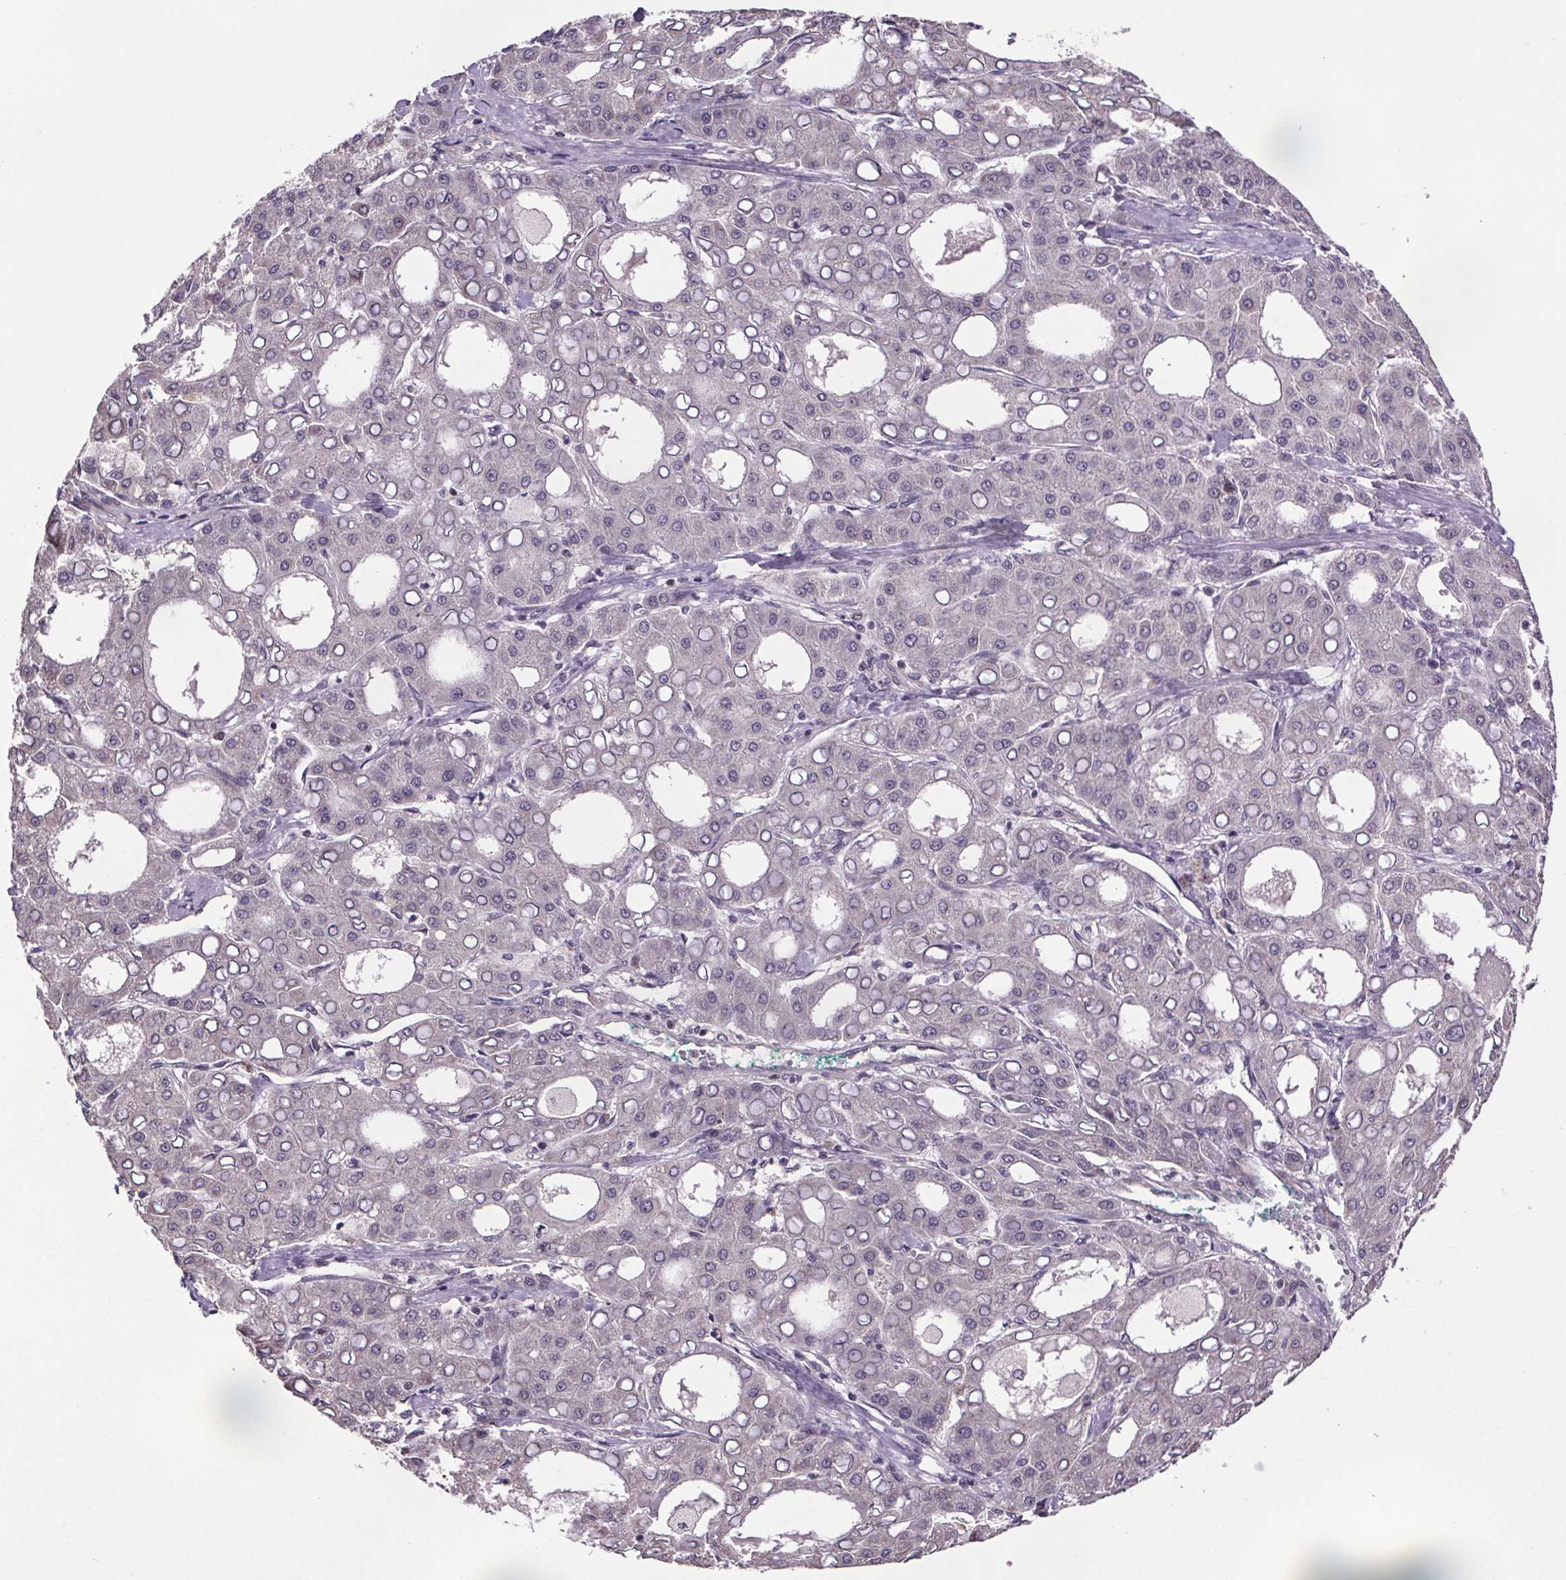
{"staining": {"intensity": "negative", "quantity": "none", "location": "none"}, "tissue": "liver cancer", "cell_type": "Tumor cells", "image_type": "cancer", "snomed": [{"axis": "morphology", "description": "Carcinoma, Hepatocellular, NOS"}, {"axis": "topography", "description": "Liver"}], "caption": "Human liver cancer (hepatocellular carcinoma) stained for a protein using immunohistochemistry shows no positivity in tumor cells.", "gene": "ATMIN", "patient": {"sex": "male", "age": 65}}